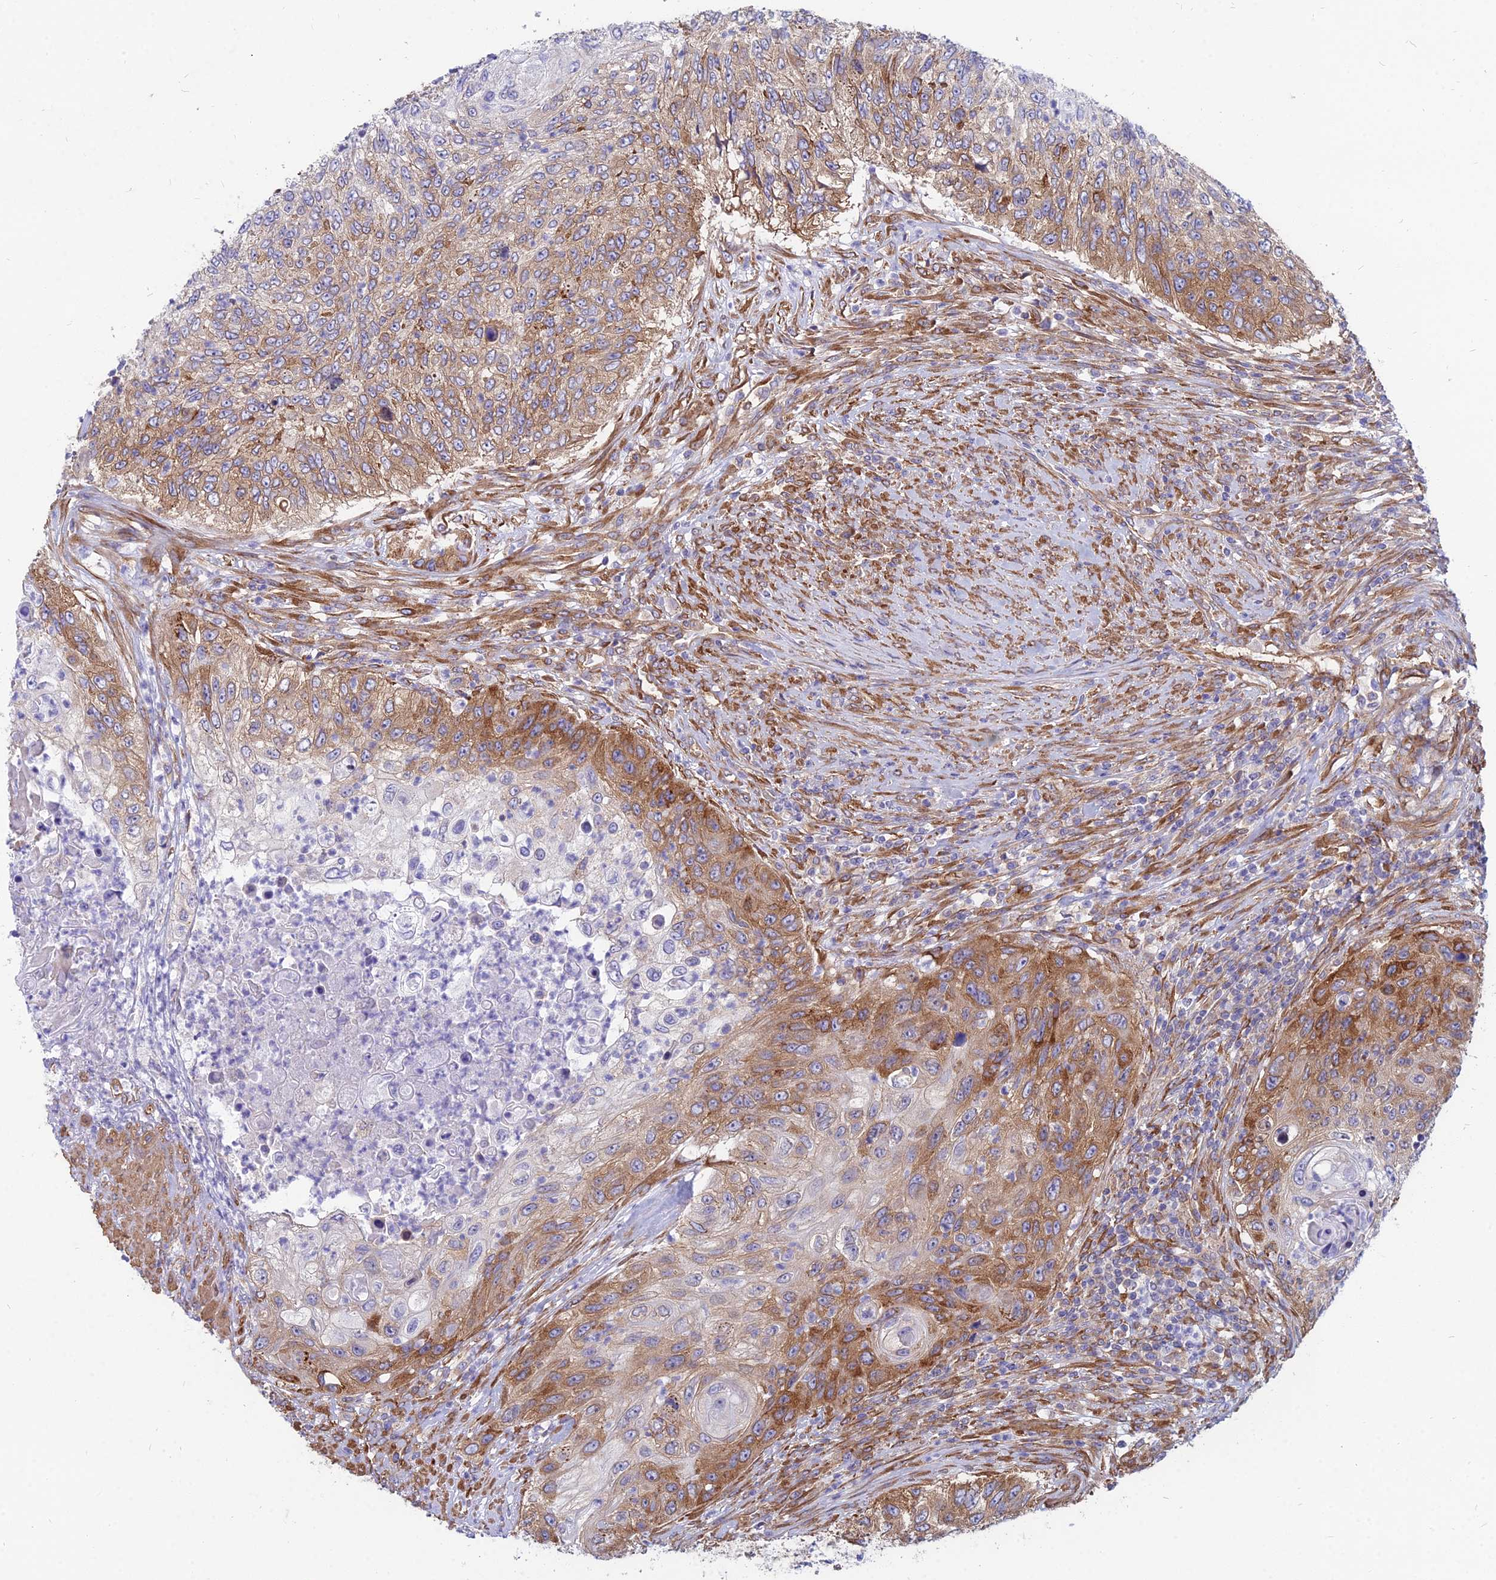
{"staining": {"intensity": "strong", "quantity": "25%-75%", "location": "cytoplasmic/membranous"}, "tissue": "urothelial cancer", "cell_type": "Tumor cells", "image_type": "cancer", "snomed": [{"axis": "morphology", "description": "Urothelial carcinoma, High grade"}, {"axis": "topography", "description": "Urinary bladder"}], "caption": "Protein staining of urothelial cancer tissue shows strong cytoplasmic/membranous positivity in about 25%-75% of tumor cells.", "gene": "TXLNA", "patient": {"sex": "female", "age": 60}}